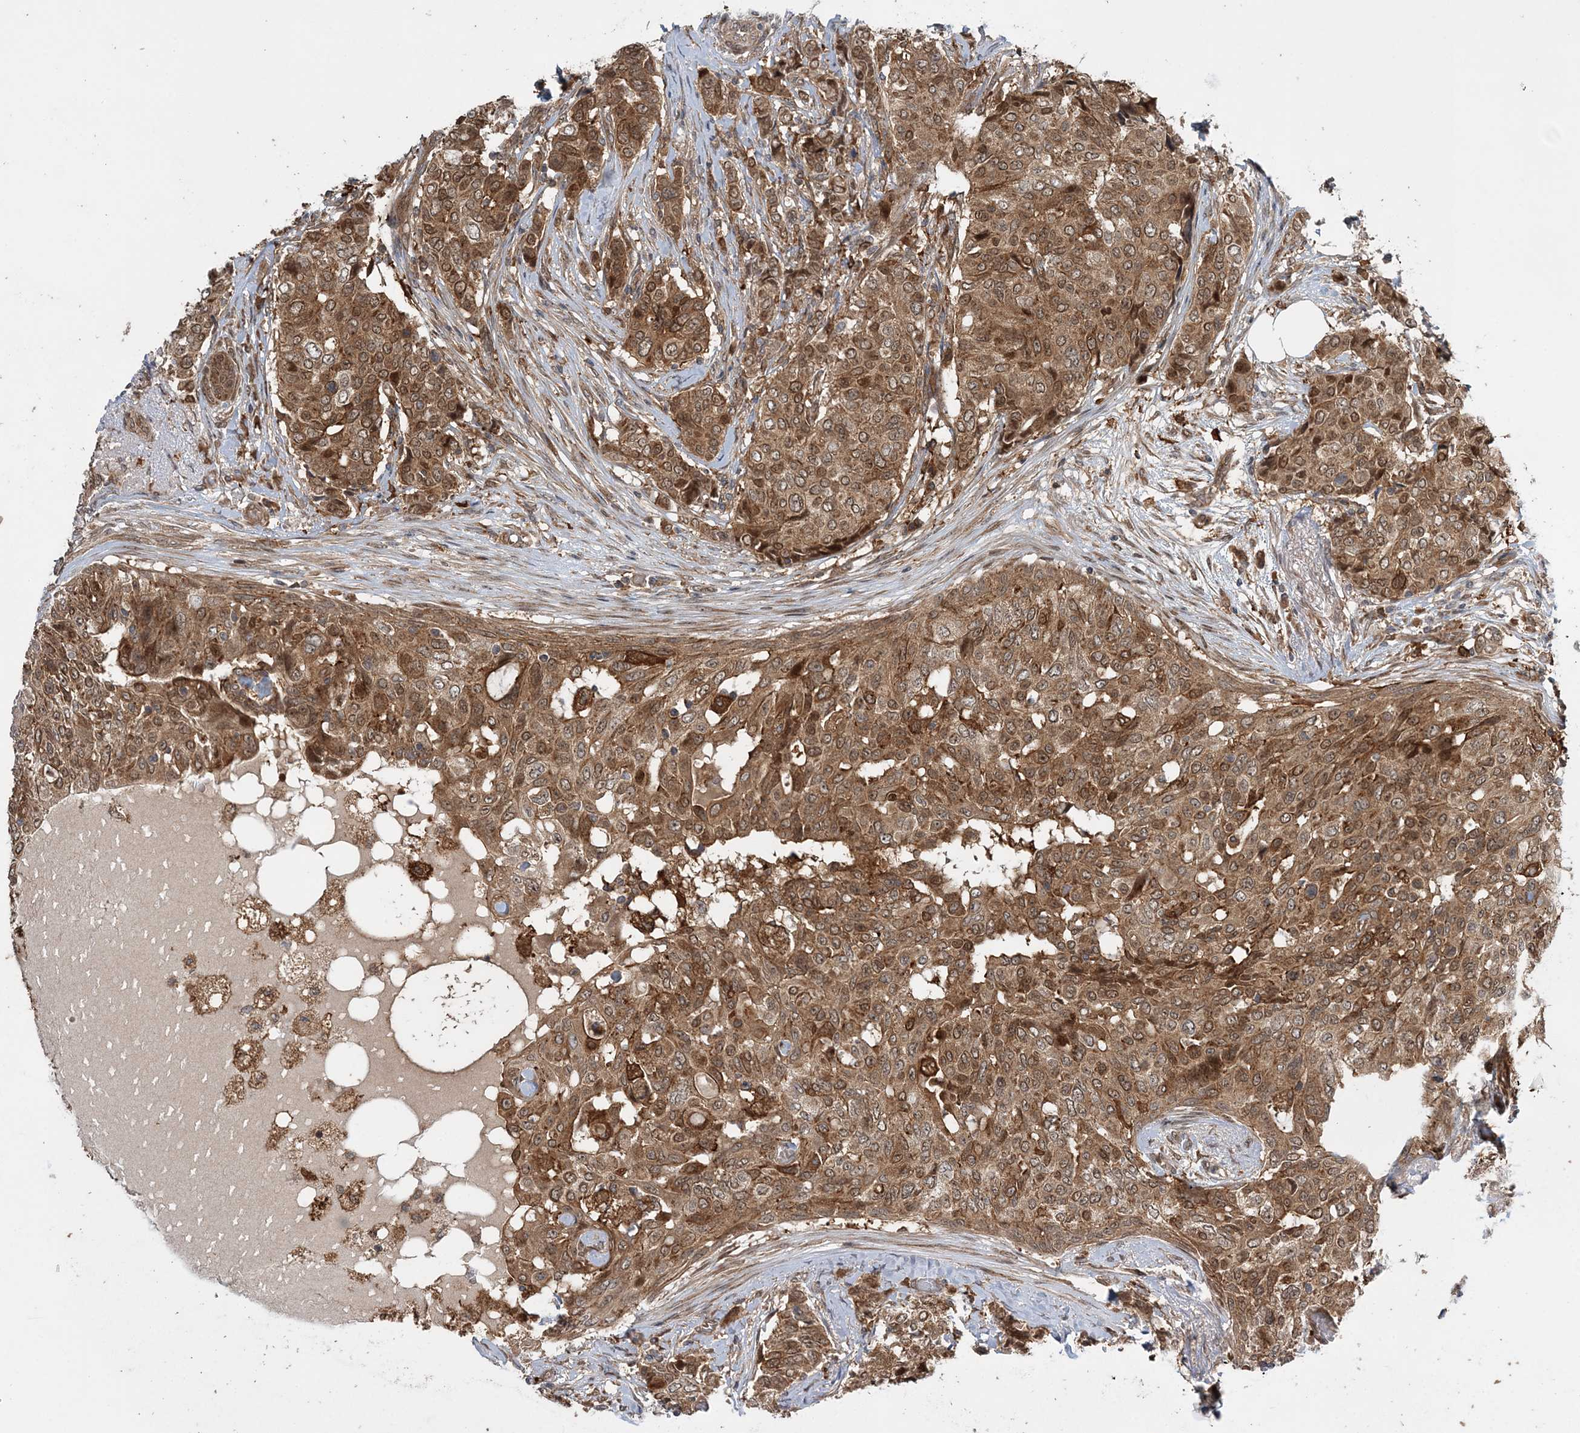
{"staining": {"intensity": "moderate", "quantity": ">75%", "location": "cytoplasmic/membranous,nuclear"}, "tissue": "breast cancer", "cell_type": "Tumor cells", "image_type": "cancer", "snomed": [{"axis": "morphology", "description": "Lobular carcinoma"}, {"axis": "topography", "description": "Breast"}], "caption": "Breast cancer (lobular carcinoma) stained with DAB (3,3'-diaminobenzidine) immunohistochemistry displays medium levels of moderate cytoplasmic/membranous and nuclear positivity in approximately >75% of tumor cells.", "gene": "UBTD2", "patient": {"sex": "female", "age": 51}}